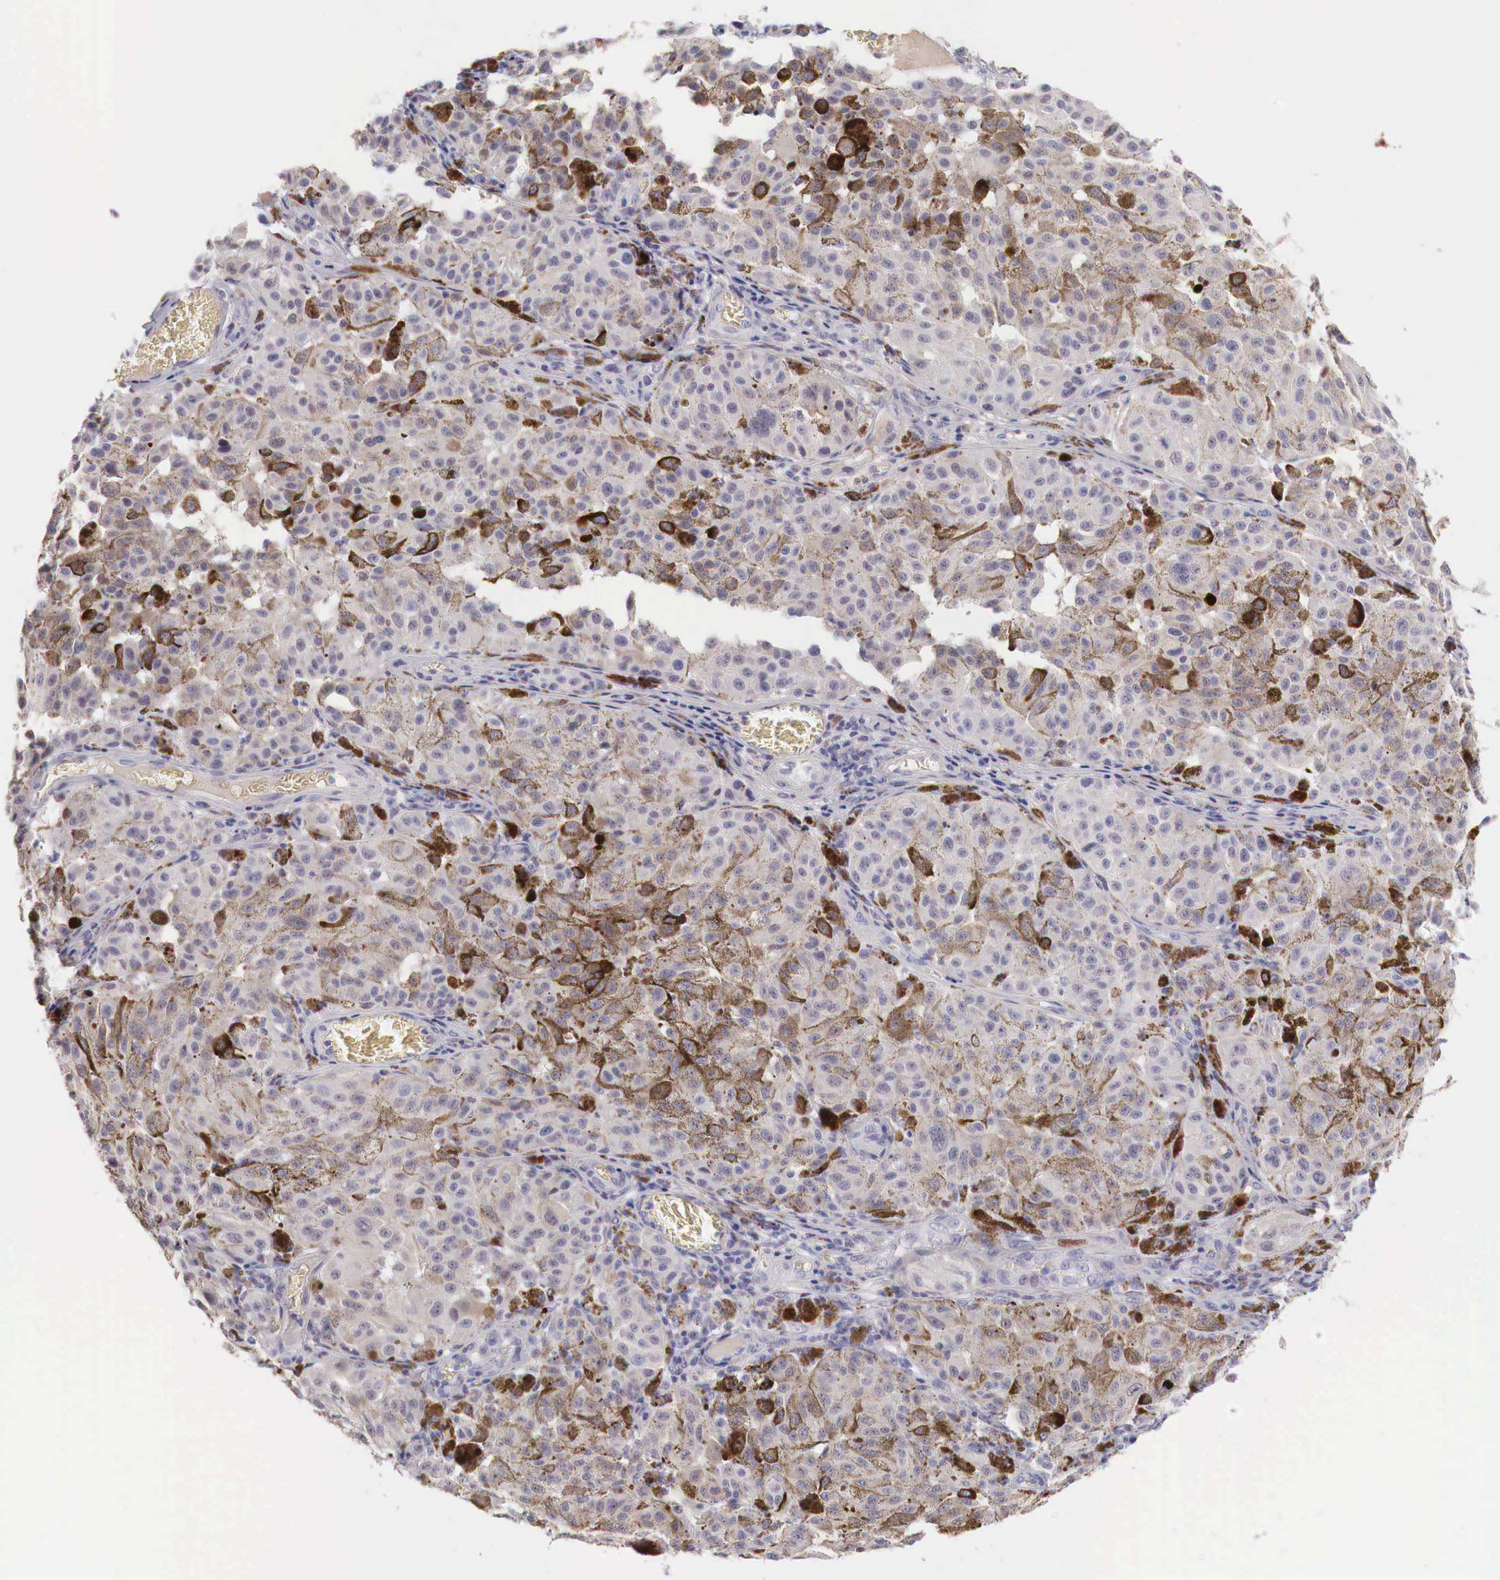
{"staining": {"intensity": "weak", "quantity": "25%-75%", "location": "cytoplasmic/membranous"}, "tissue": "melanoma", "cell_type": "Tumor cells", "image_type": "cancer", "snomed": [{"axis": "morphology", "description": "Malignant melanoma, NOS"}, {"axis": "topography", "description": "Skin"}], "caption": "High-magnification brightfield microscopy of melanoma stained with DAB (3,3'-diaminobenzidine) (brown) and counterstained with hematoxylin (blue). tumor cells exhibit weak cytoplasmic/membranous staining is seen in approximately25%-75% of cells. (DAB = brown stain, brightfield microscopy at high magnification).", "gene": "XPNPEP2", "patient": {"sex": "female", "age": 64}}